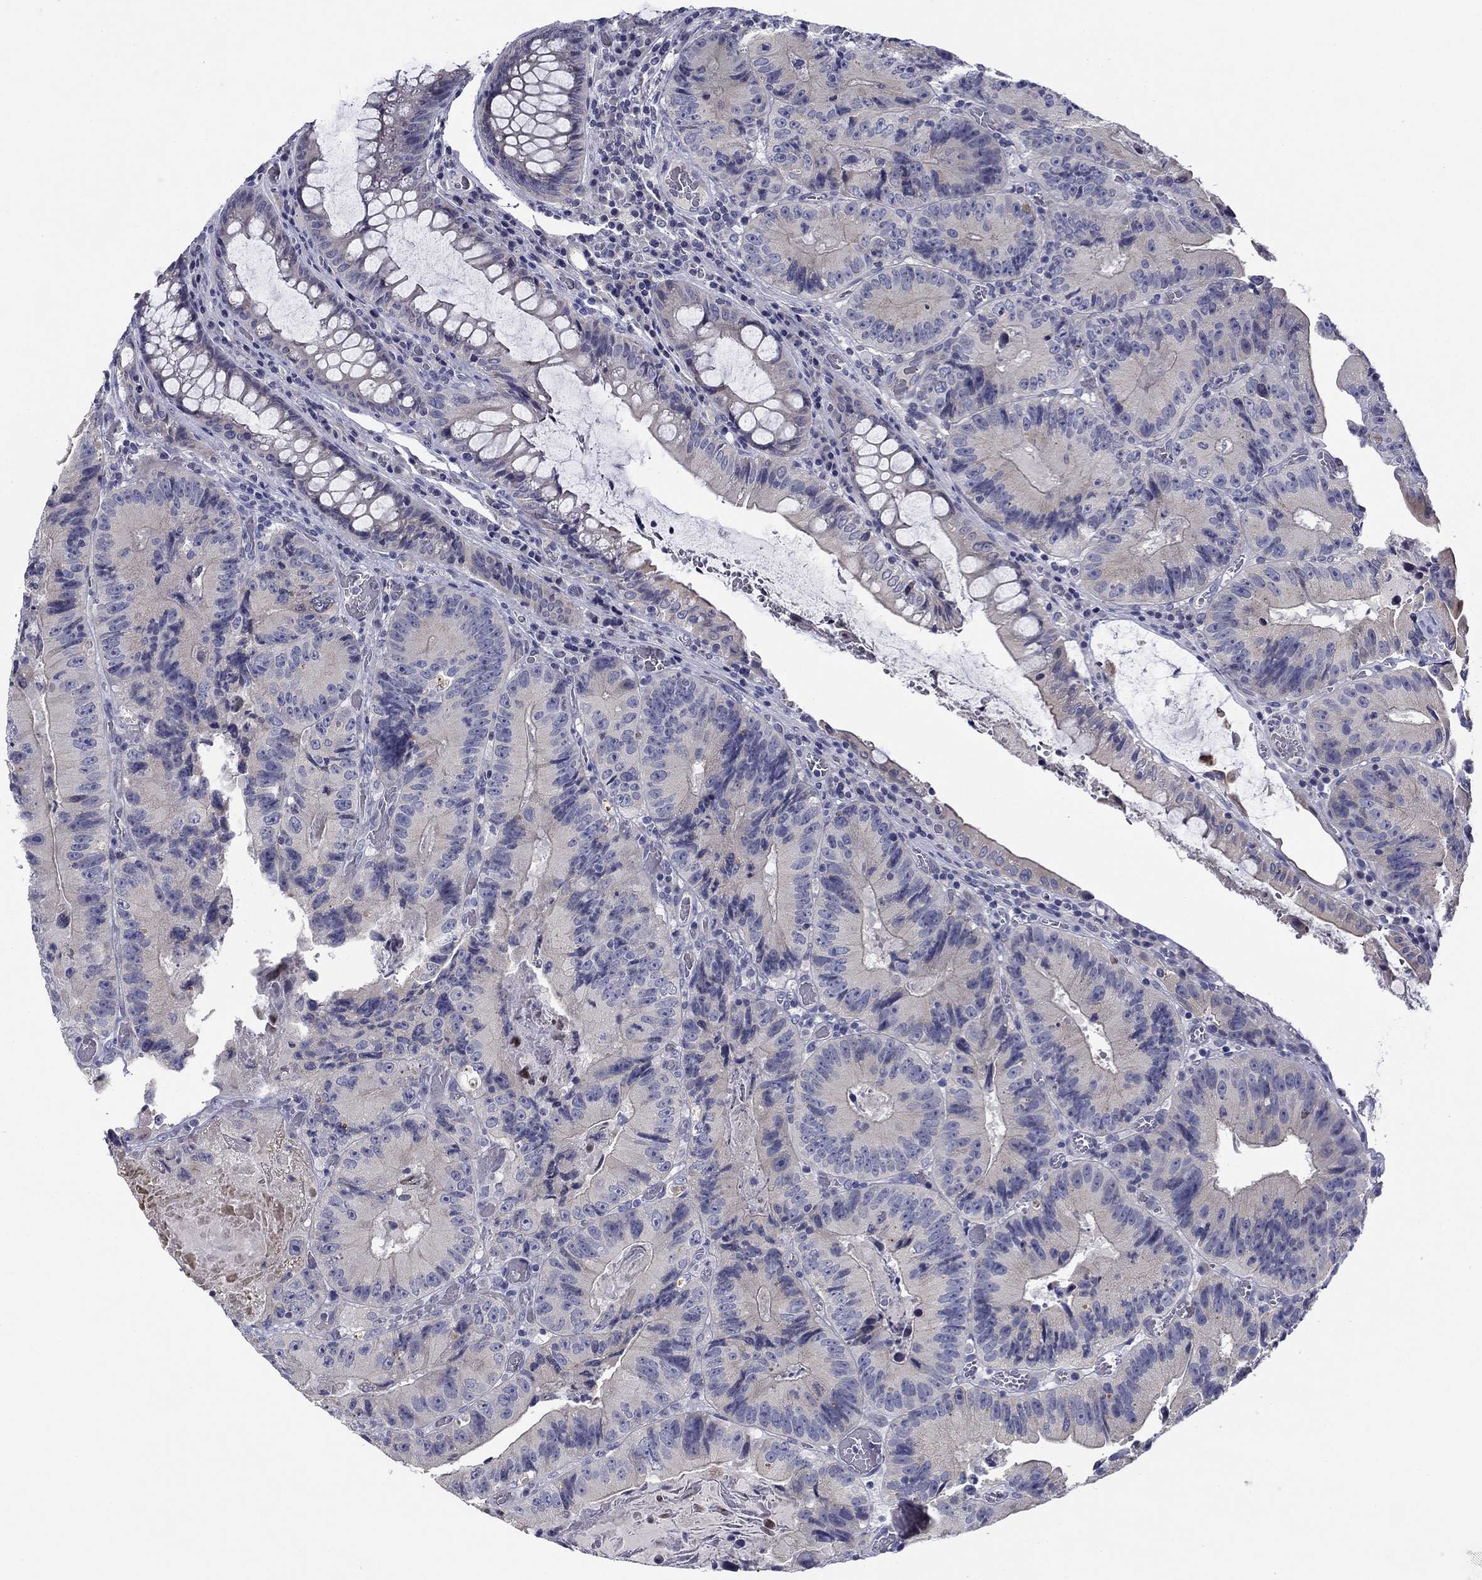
{"staining": {"intensity": "negative", "quantity": "none", "location": "none"}, "tissue": "colorectal cancer", "cell_type": "Tumor cells", "image_type": "cancer", "snomed": [{"axis": "morphology", "description": "Adenocarcinoma, NOS"}, {"axis": "topography", "description": "Colon"}], "caption": "This is a image of immunohistochemistry staining of adenocarcinoma (colorectal), which shows no positivity in tumor cells. The staining is performed using DAB (3,3'-diaminobenzidine) brown chromogen with nuclei counter-stained in using hematoxylin.", "gene": "SPATA7", "patient": {"sex": "female", "age": 86}}